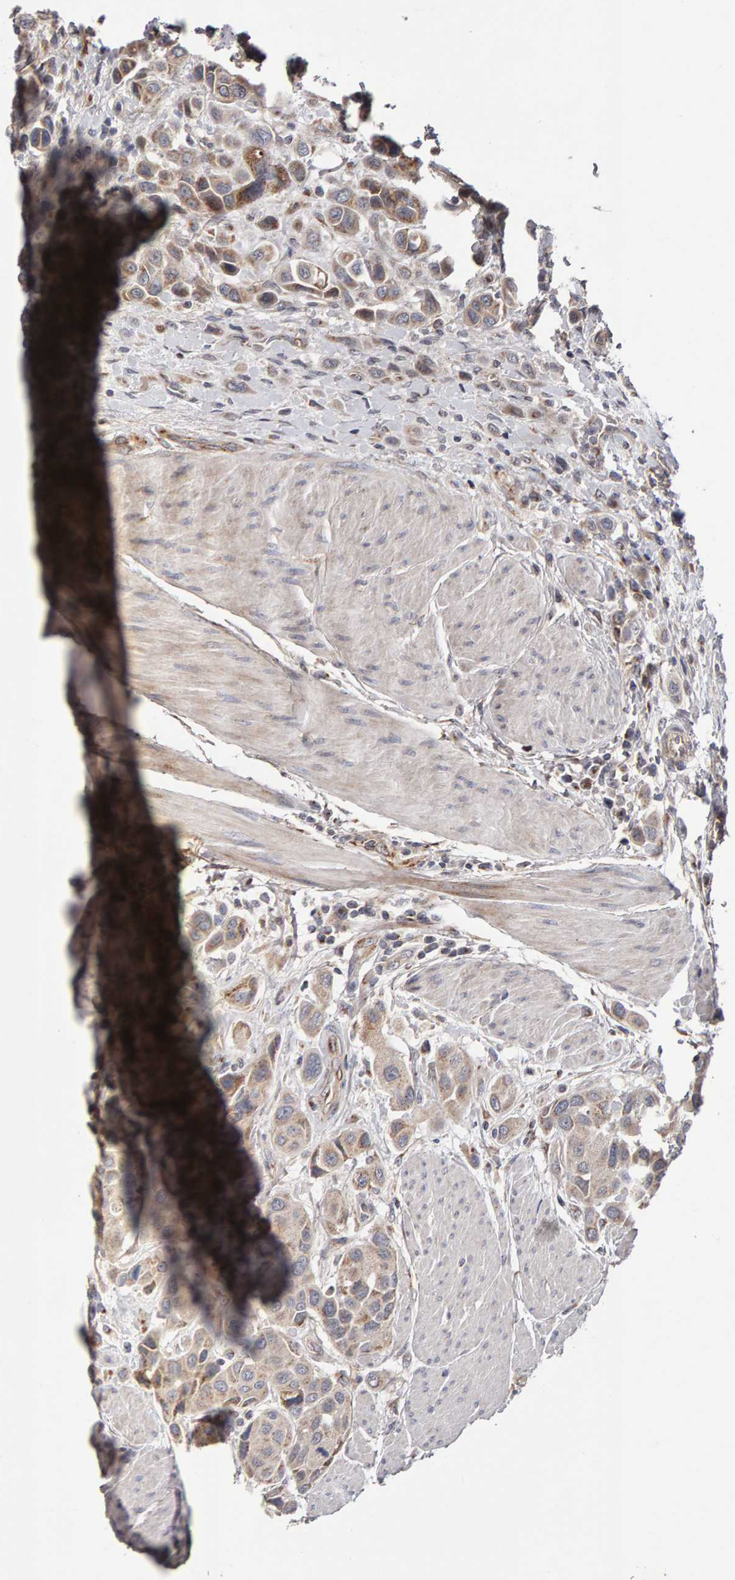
{"staining": {"intensity": "moderate", "quantity": "25%-75%", "location": "cytoplasmic/membranous"}, "tissue": "urothelial cancer", "cell_type": "Tumor cells", "image_type": "cancer", "snomed": [{"axis": "morphology", "description": "Urothelial carcinoma, High grade"}, {"axis": "topography", "description": "Urinary bladder"}], "caption": "Human urothelial cancer stained for a protein (brown) demonstrates moderate cytoplasmic/membranous positive staining in approximately 25%-75% of tumor cells.", "gene": "CANT1", "patient": {"sex": "male", "age": 50}}